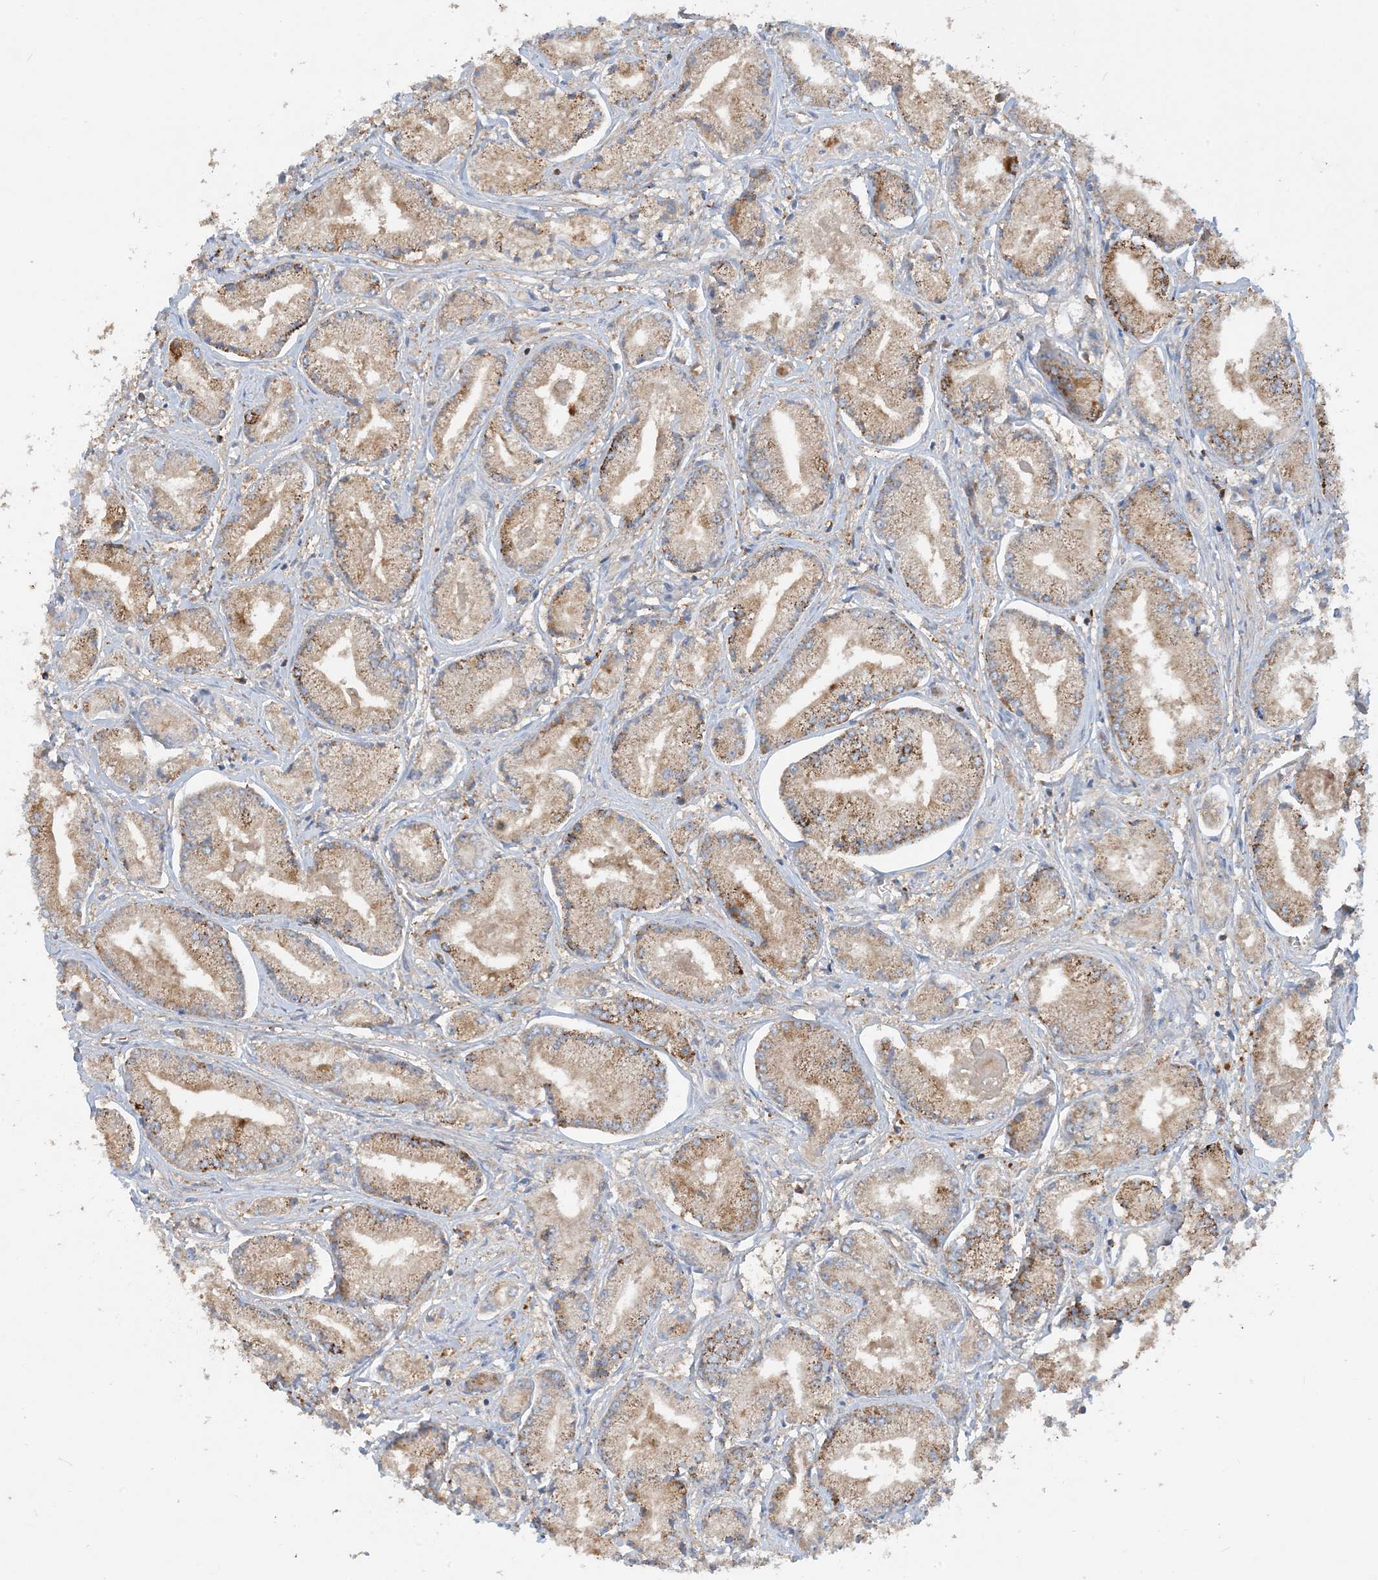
{"staining": {"intensity": "strong", "quantity": "25%-75%", "location": "cytoplasmic/membranous"}, "tissue": "prostate cancer", "cell_type": "Tumor cells", "image_type": "cancer", "snomed": [{"axis": "morphology", "description": "Adenocarcinoma, Low grade"}, {"axis": "topography", "description": "Prostate"}], "caption": "Immunohistochemistry (IHC) image of neoplastic tissue: low-grade adenocarcinoma (prostate) stained using immunohistochemistry shows high levels of strong protein expression localized specifically in the cytoplasmic/membranous of tumor cells, appearing as a cytoplasmic/membranous brown color.", "gene": "SFMBT2", "patient": {"sex": "male", "age": 60}}